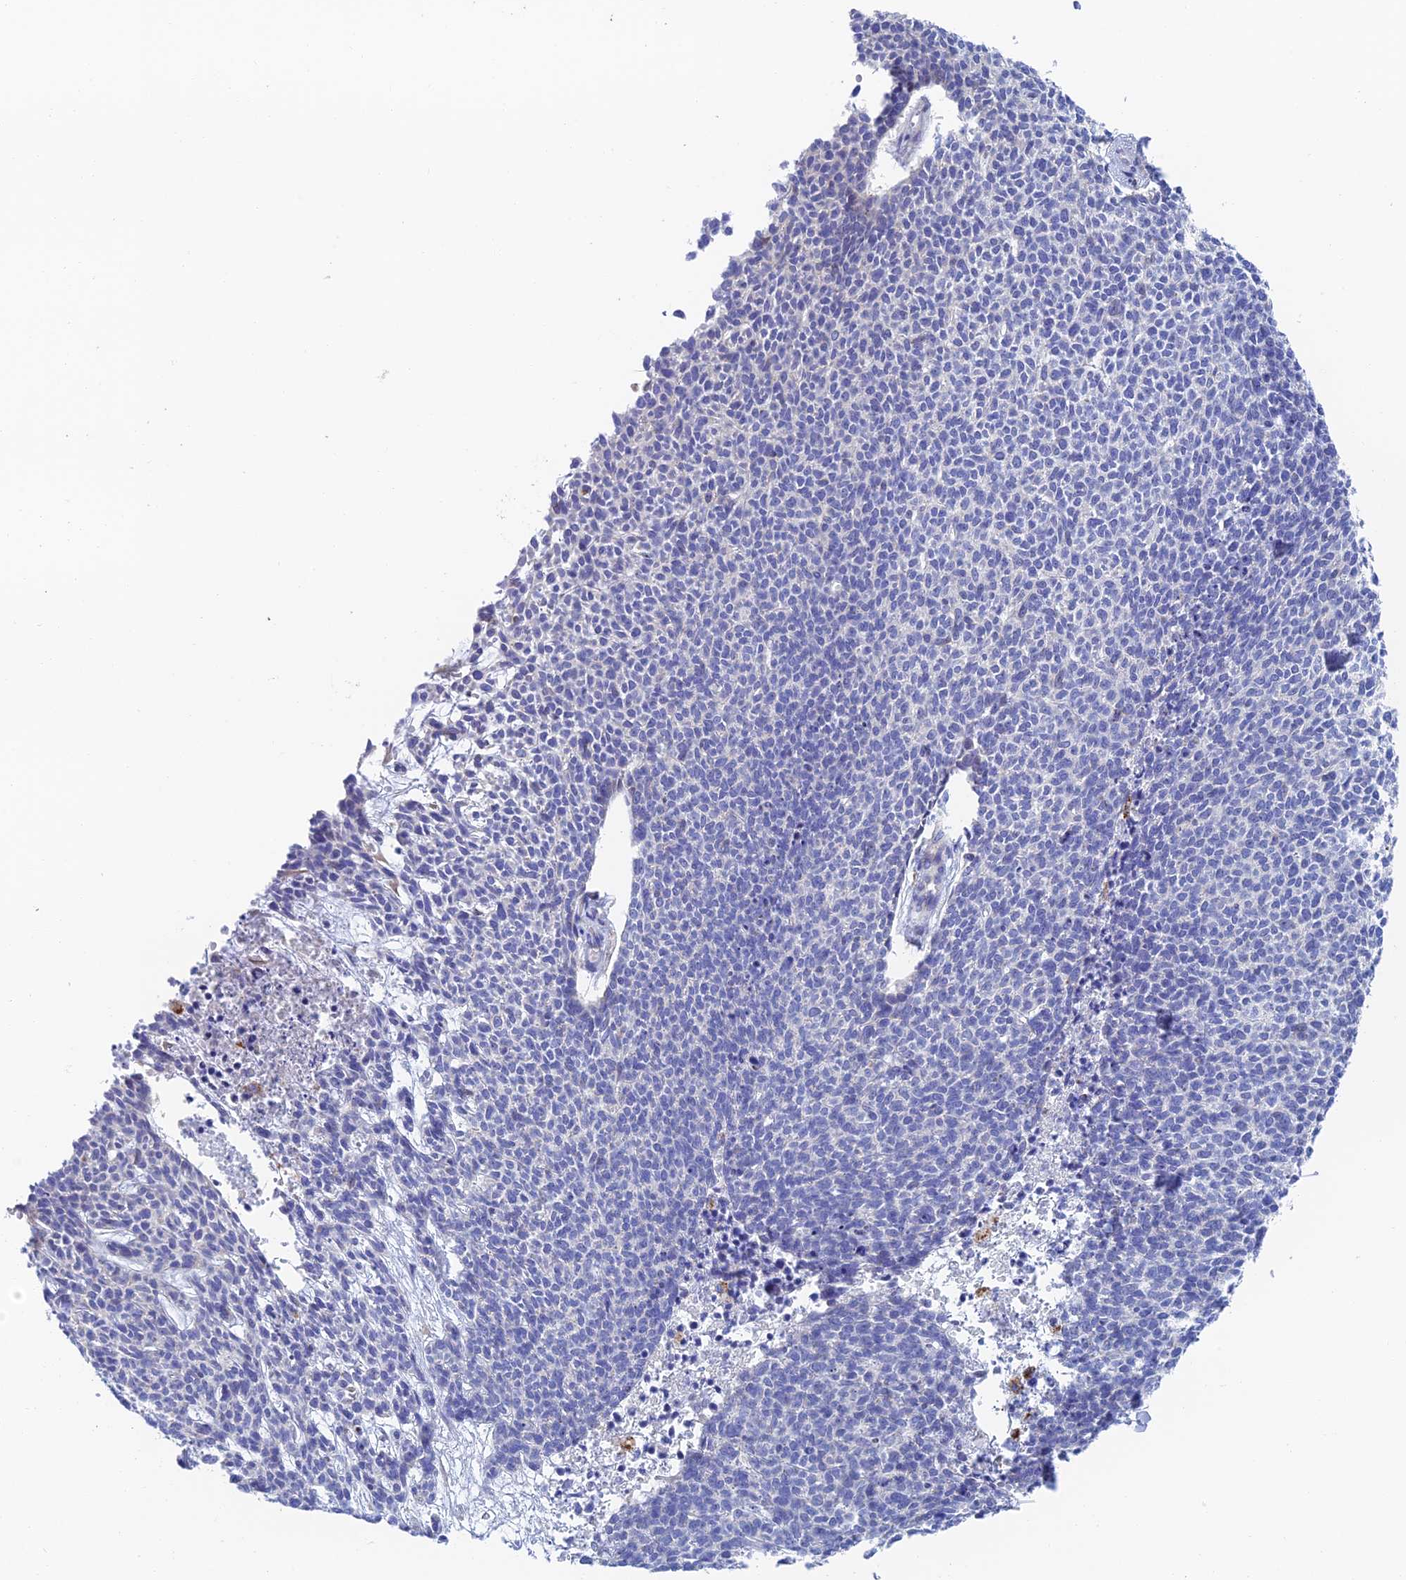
{"staining": {"intensity": "negative", "quantity": "none", "location": "none"}, "tissue": "skin cancer", "cell_type": "Tumor cells", "image_type": "cancer", "snomed": [{"axis": "morphology", "description": "Basal cell carcinoma"}, {"axis": "topography", "description": "Skin"}], "caption": "Tumor cells show no significant staining in skin cancer.", "gene": "RPGRIP1L", "patient": {"sex": "female", "age": 84}}